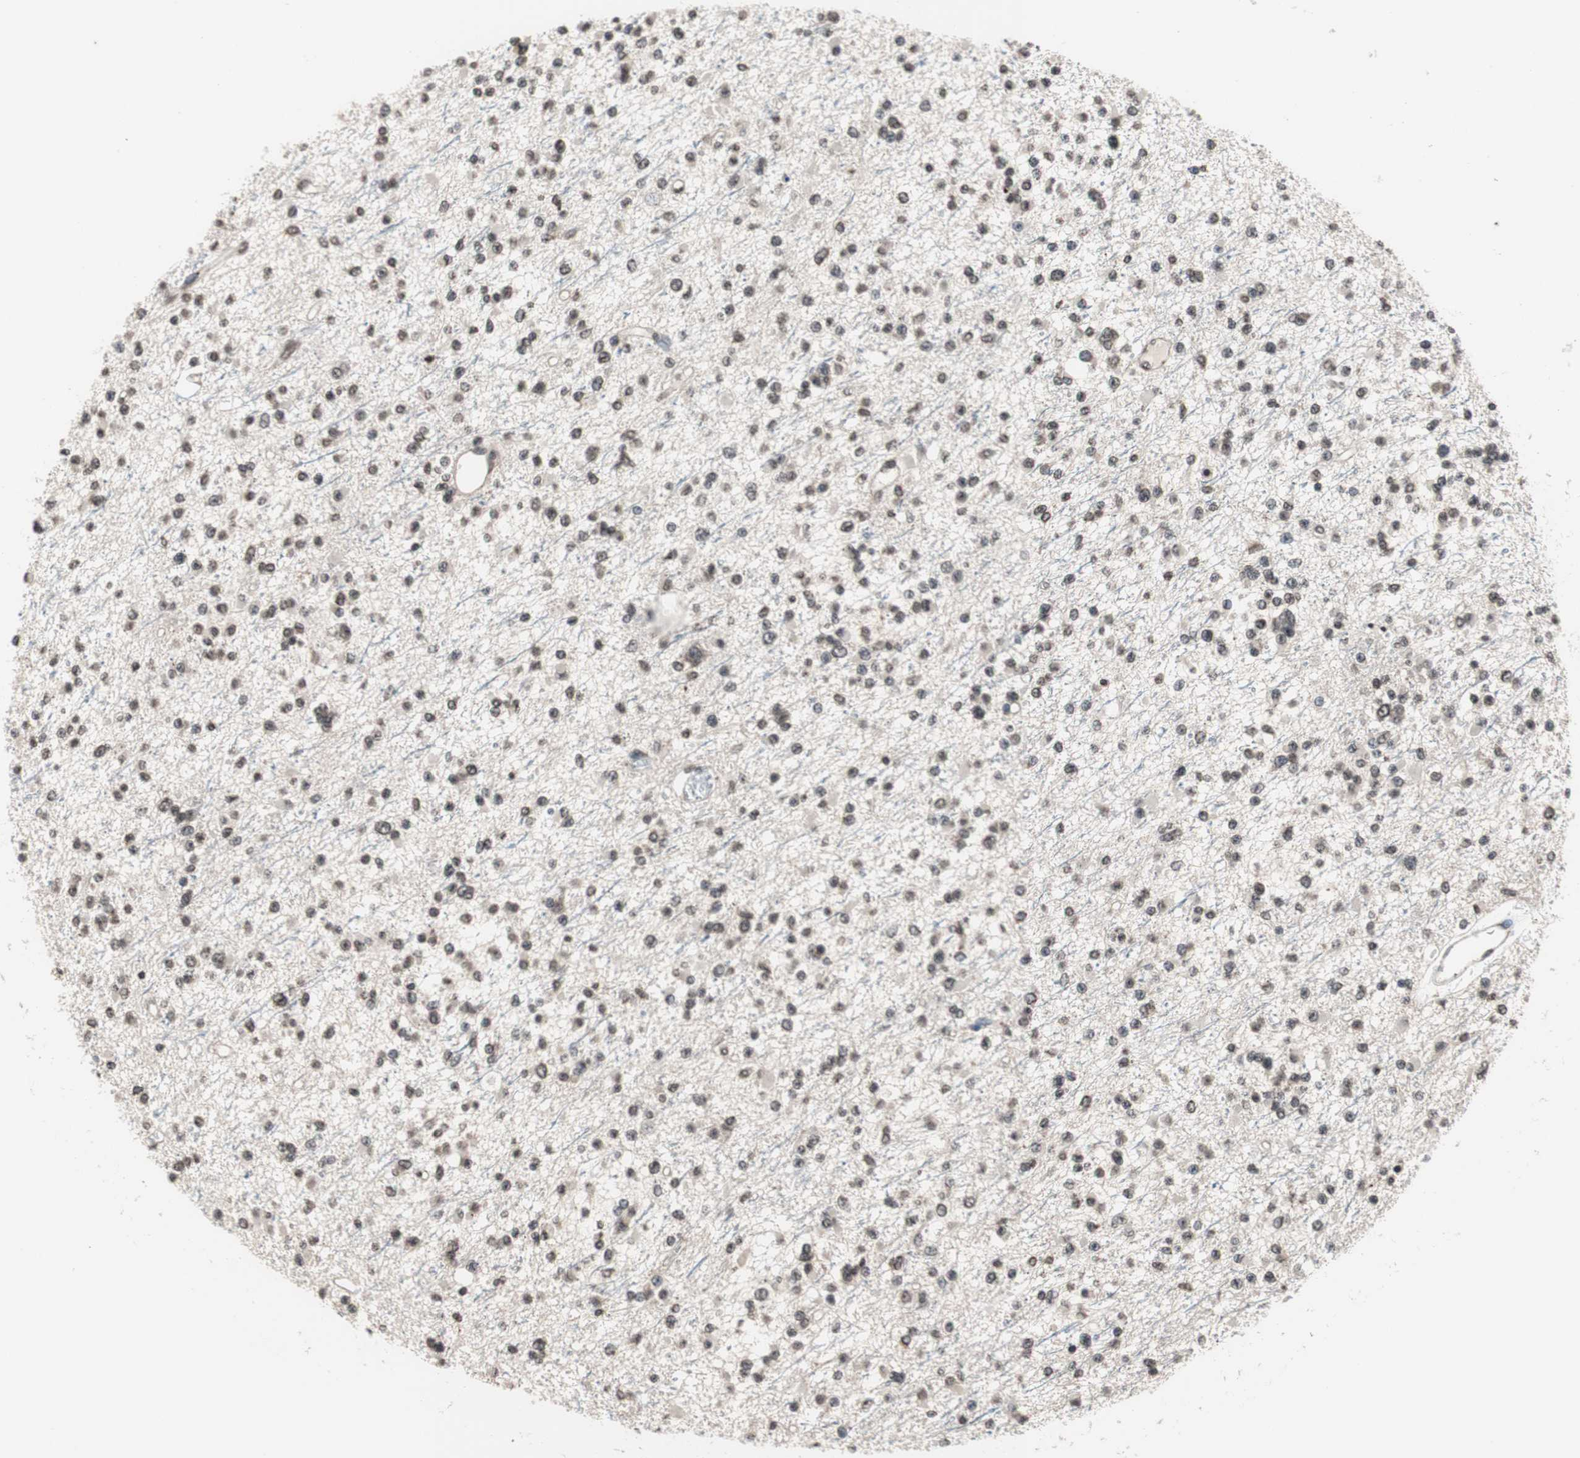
{"staining": {"intensity": "weak", "quantity": ">75%", "location": "nuclear"}, "tissue": "glioma", "cell_type": "Tumor cells", "image_type": "cancer", "snomed": [{"axis": "morphology", "description": "Glioma, malignant, Low grade"}, {"axis": "topography", "description": "Brain"}], "caption": "The image shows immunohistochemical staining of glioma. There is weak nuclear staining is seen in about >75% of tumor cells.", "gene": "RFC1", "patient": {"sex": "female", "age": 22}}